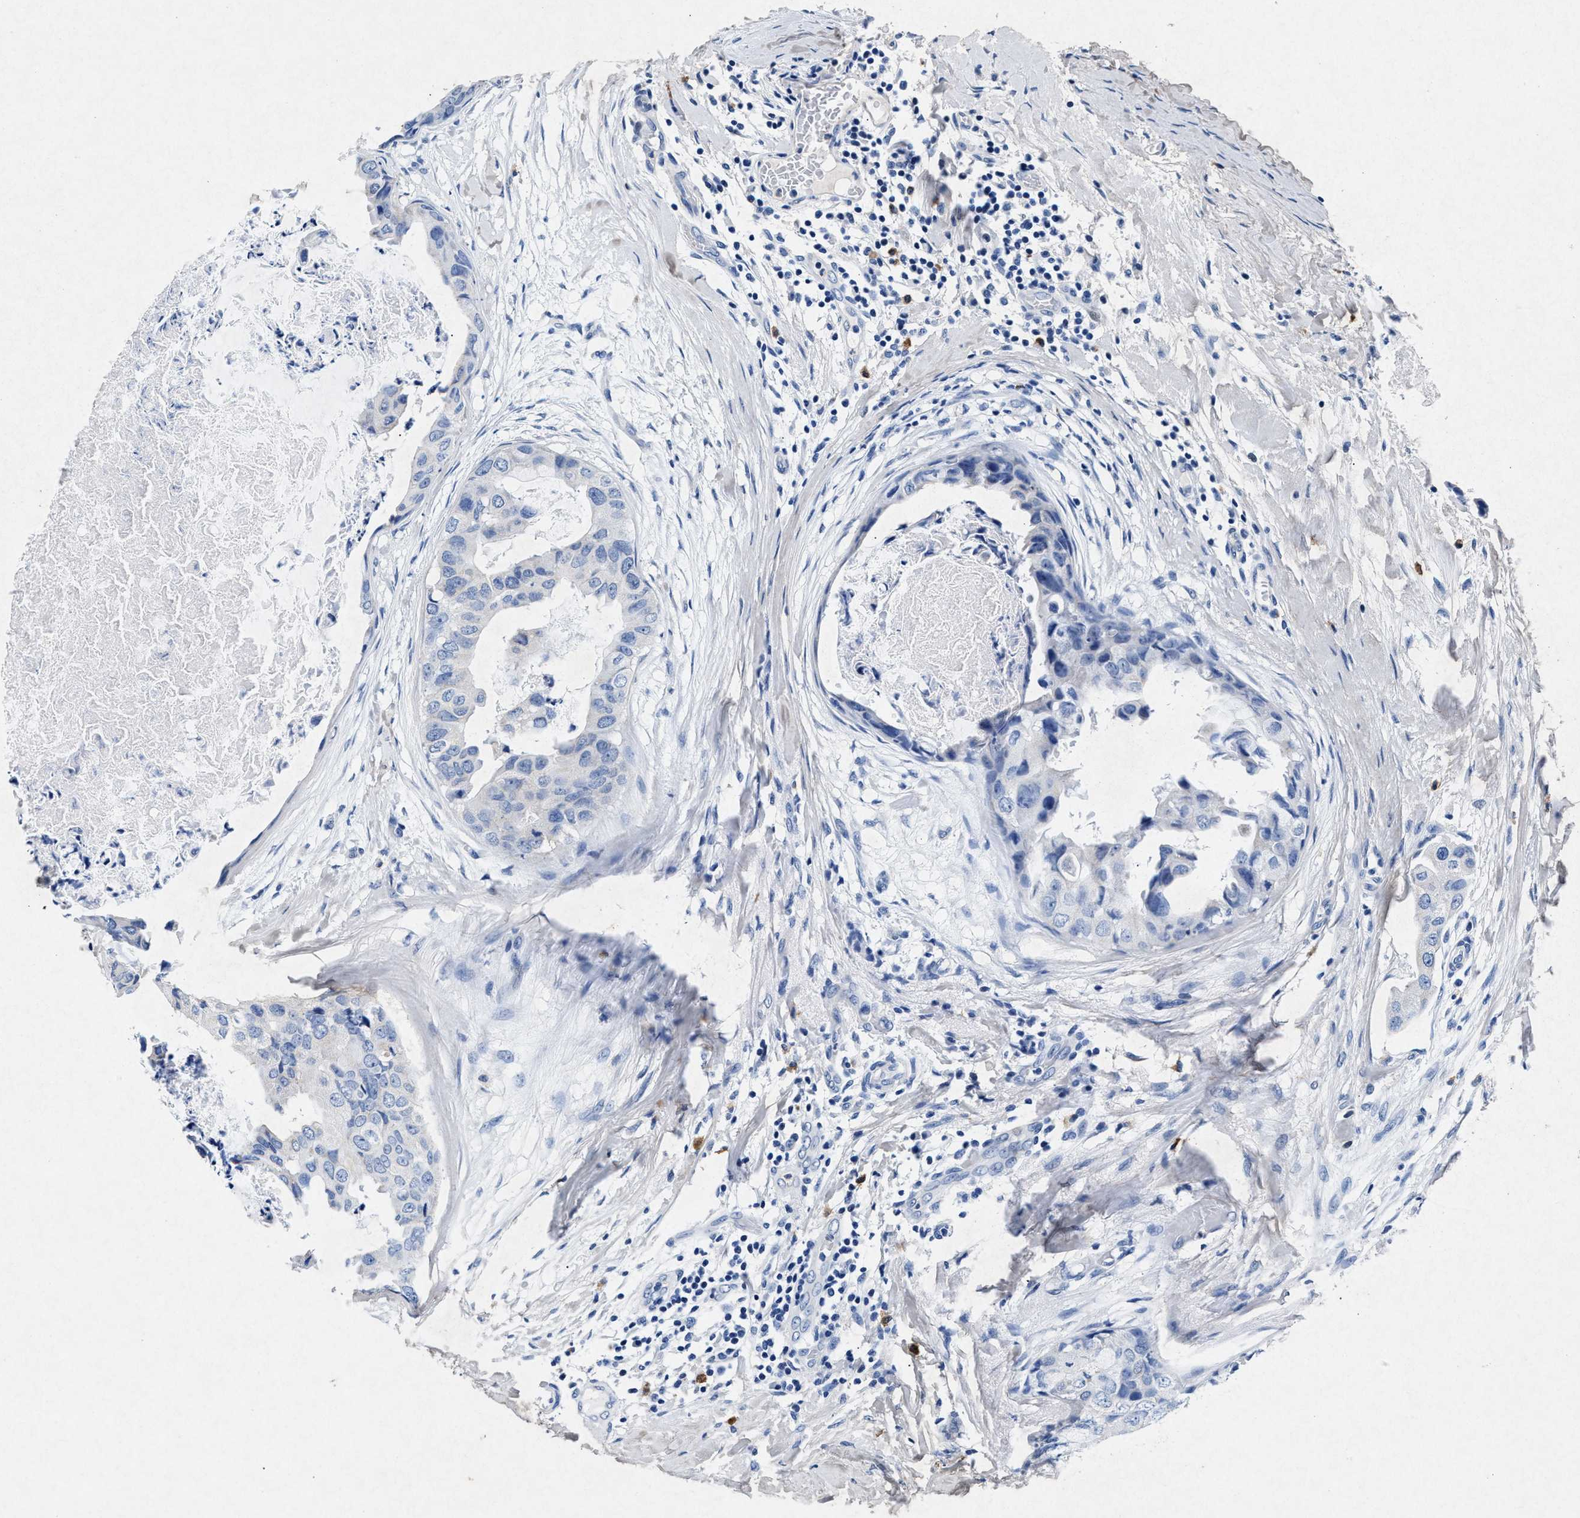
{"staining": {"intensity": "negative", "quantity": "none", "location": "none"}, "tissue": "breast cancer", "cell_type": "Tumor cells", "image_type": "cancer", "snomed": [{"axis": "morphology", "description": "Duct carcinoma"}, {"axis": "topography", "description": "Breast"}], "caption": "This is an IHC image of human breast cancer (invasive ductal carcinoma). There is no expression in tumor cells.", "gene": "MAP6", "patient": {"sex": "female", "age": 40}}